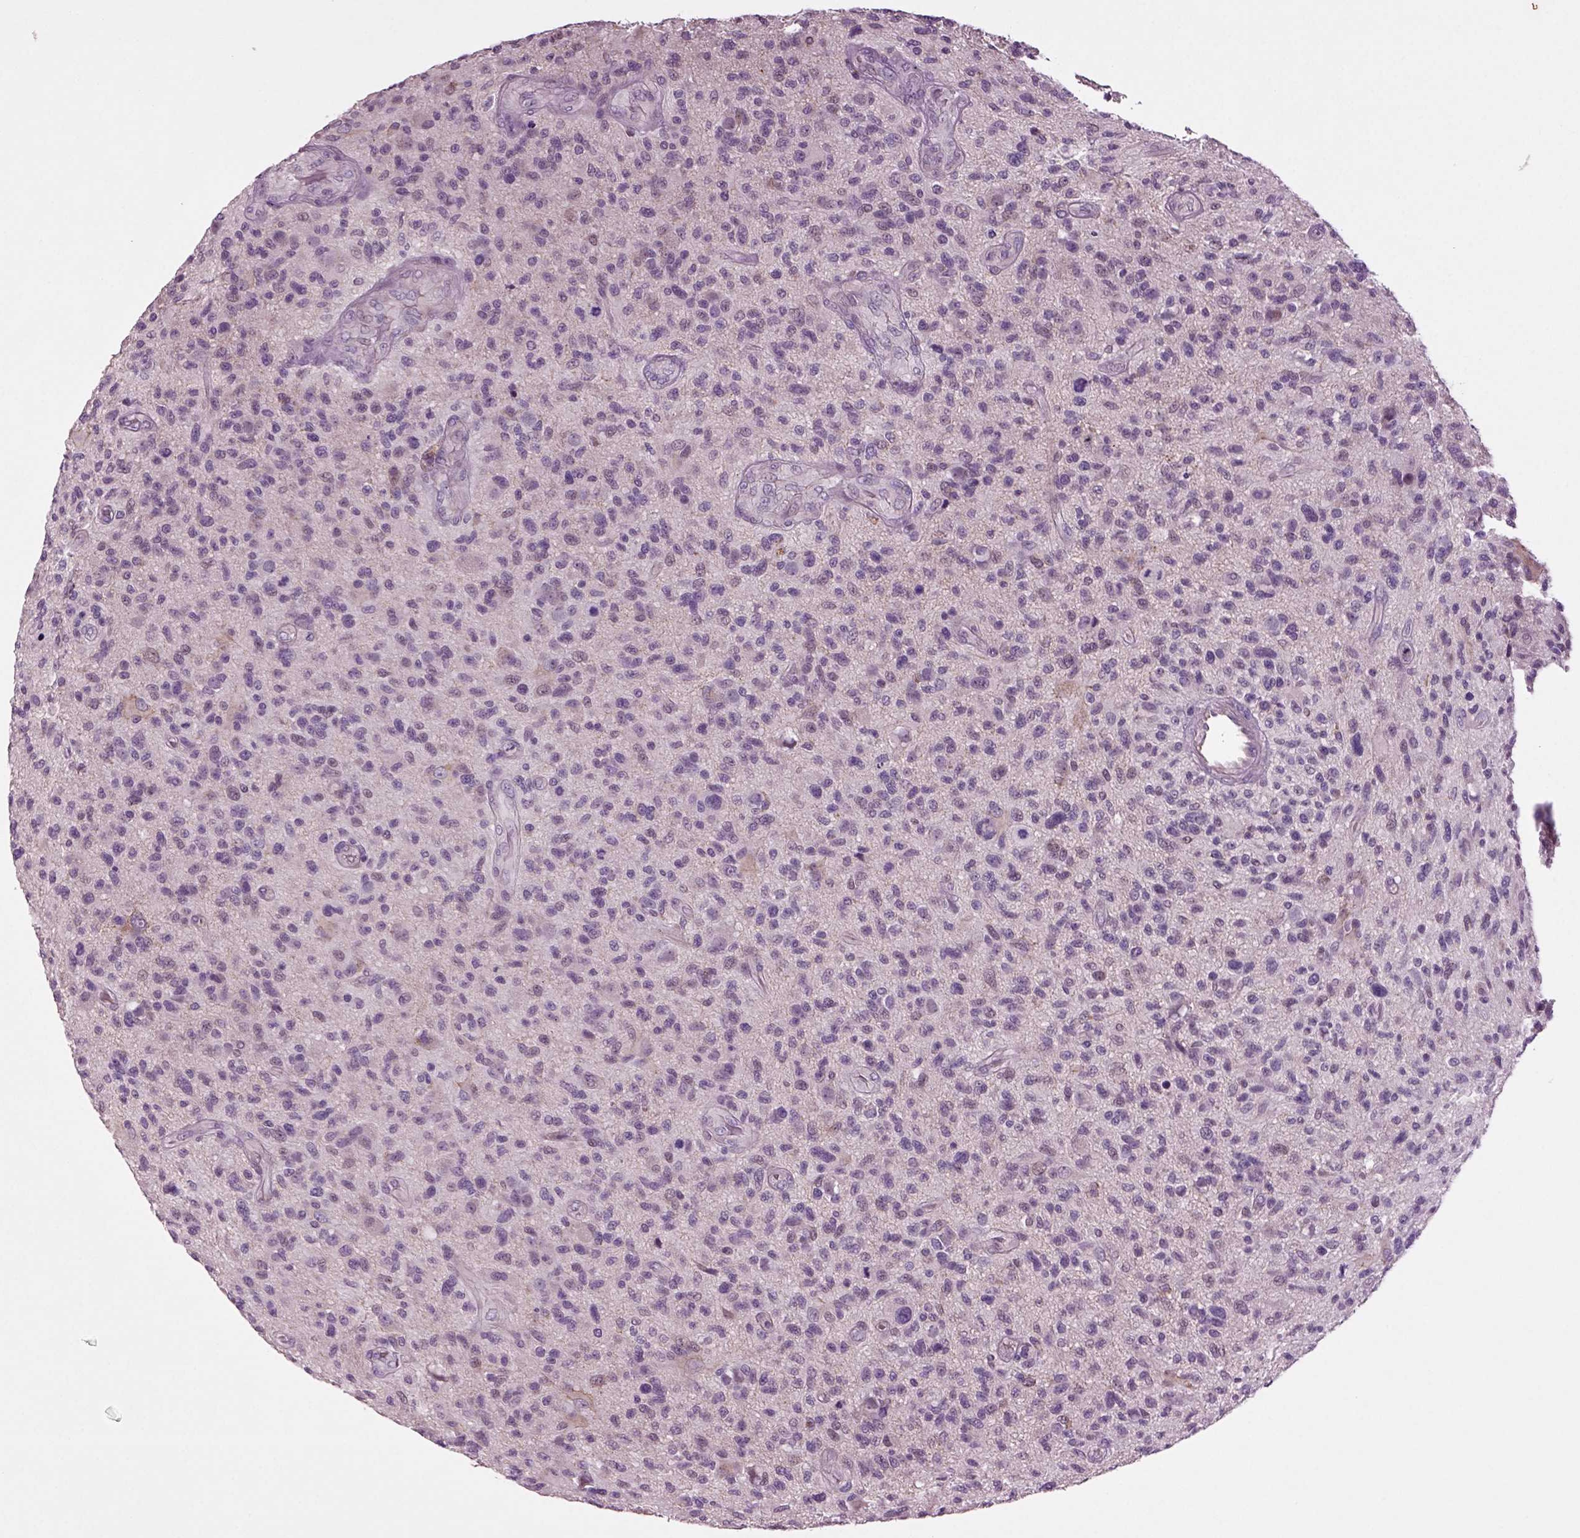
{"staining": {"intensity": "negative", "quantity": "none", "location": "none"}, "tissue": "glioma", "cell_type": "Tumor cells", "image_type": "cancer", "snomed": [{"axis": "morphology", "description": "Glioma, malignant, High grade"}, {"axis": "topography", "description": "Brain"}], "caption": "Tumor cells are negative for brown protein staining in malignant high-grade glioma.", "gene": "SLC17A6", "patient": {"sex": "male", "age": 47}}